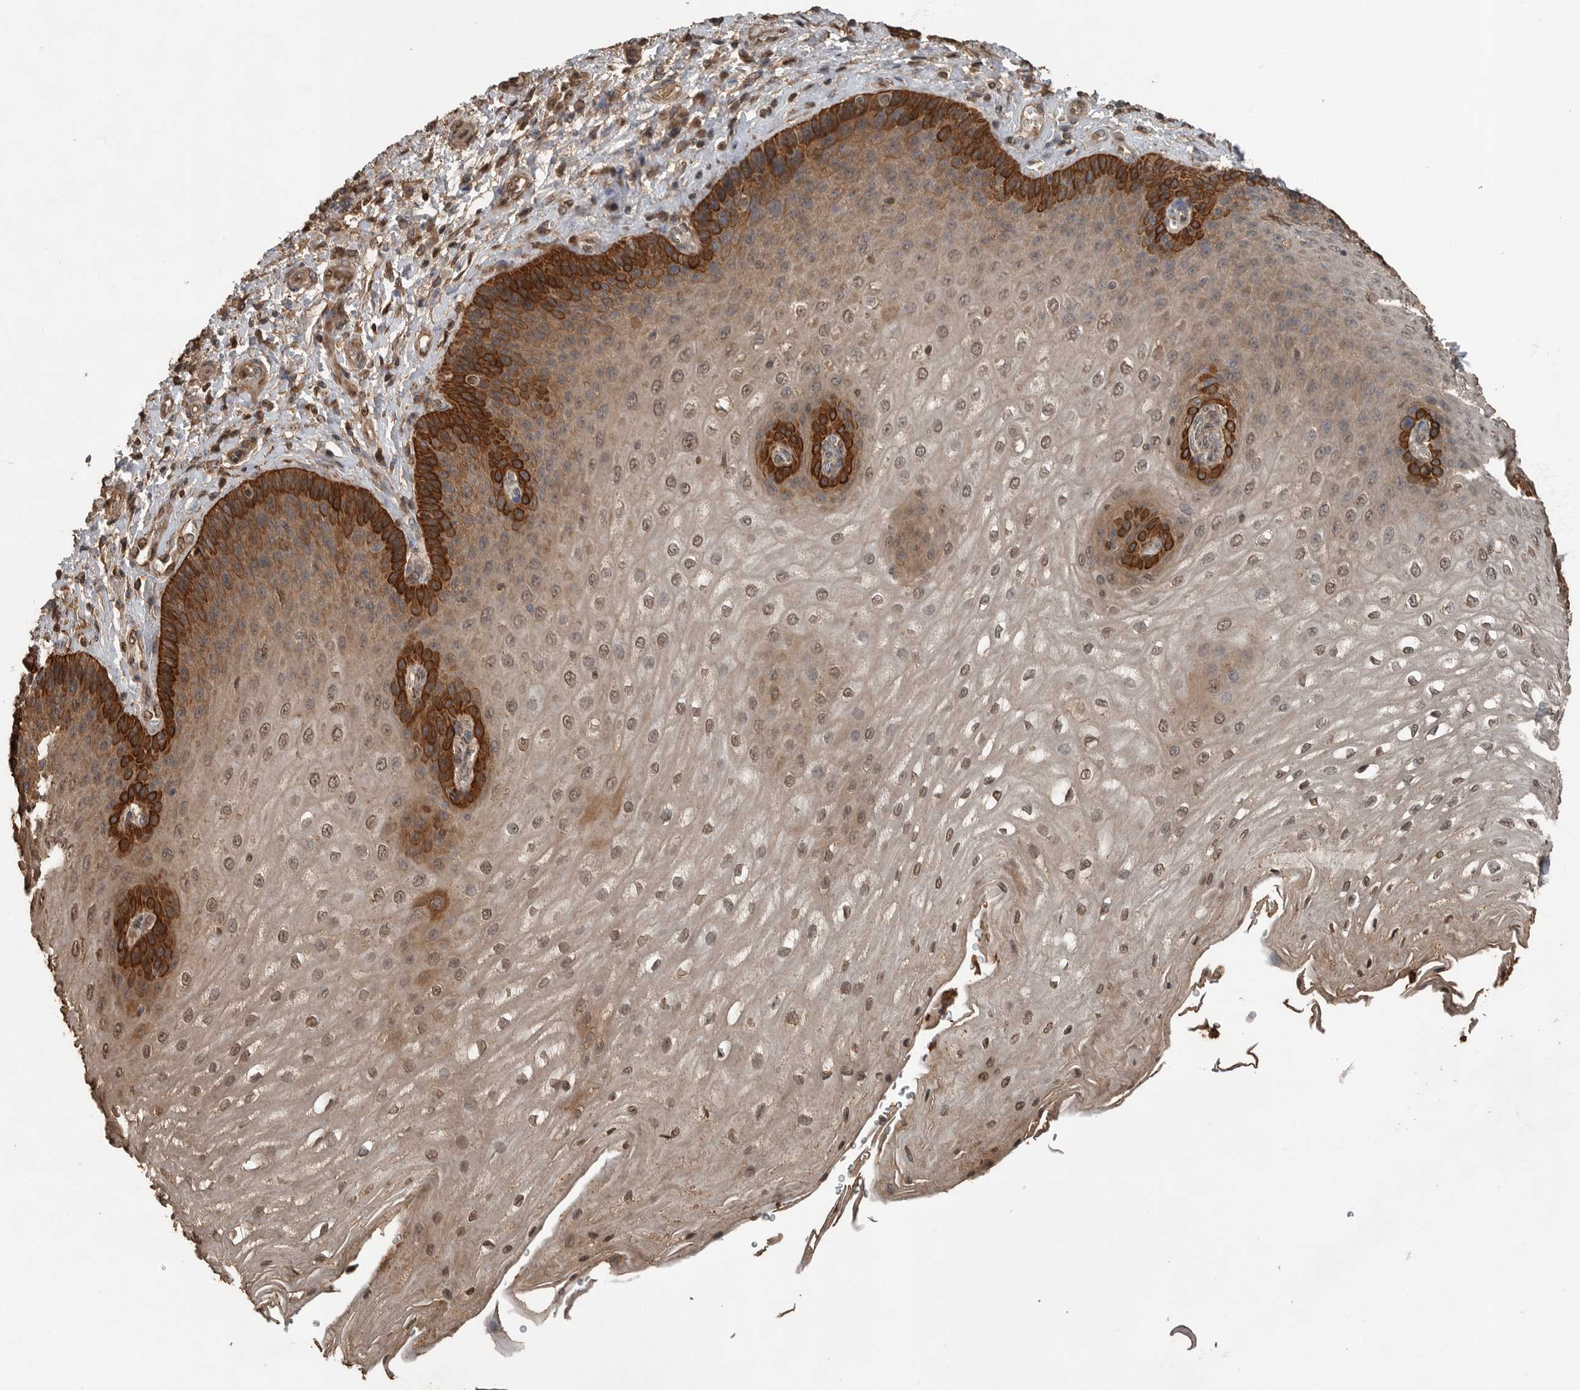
{"staining": {"intensity": "strong", "quantity": ">75%", "location": "cytoplasmic/membranous,nuclear"}, "tissue": "esophagus", "cell_type": "Squamous epithelial cells", "image_type": "normal", "snomed": [{"axis": "morphology", "description": "Normal tissue, NOS"}, {"axis": "topography", "description": "Esophagus"}], "caption": "There is high levels of strong cytoplasmic/membranous,nuclear staining in squamous epithelial cells of unremarkable esophagus, as demonstrated by immunohistochemical staining (brown color).", "gene": "BLZF1", "patient": {"sex": "male", "age": 54}}